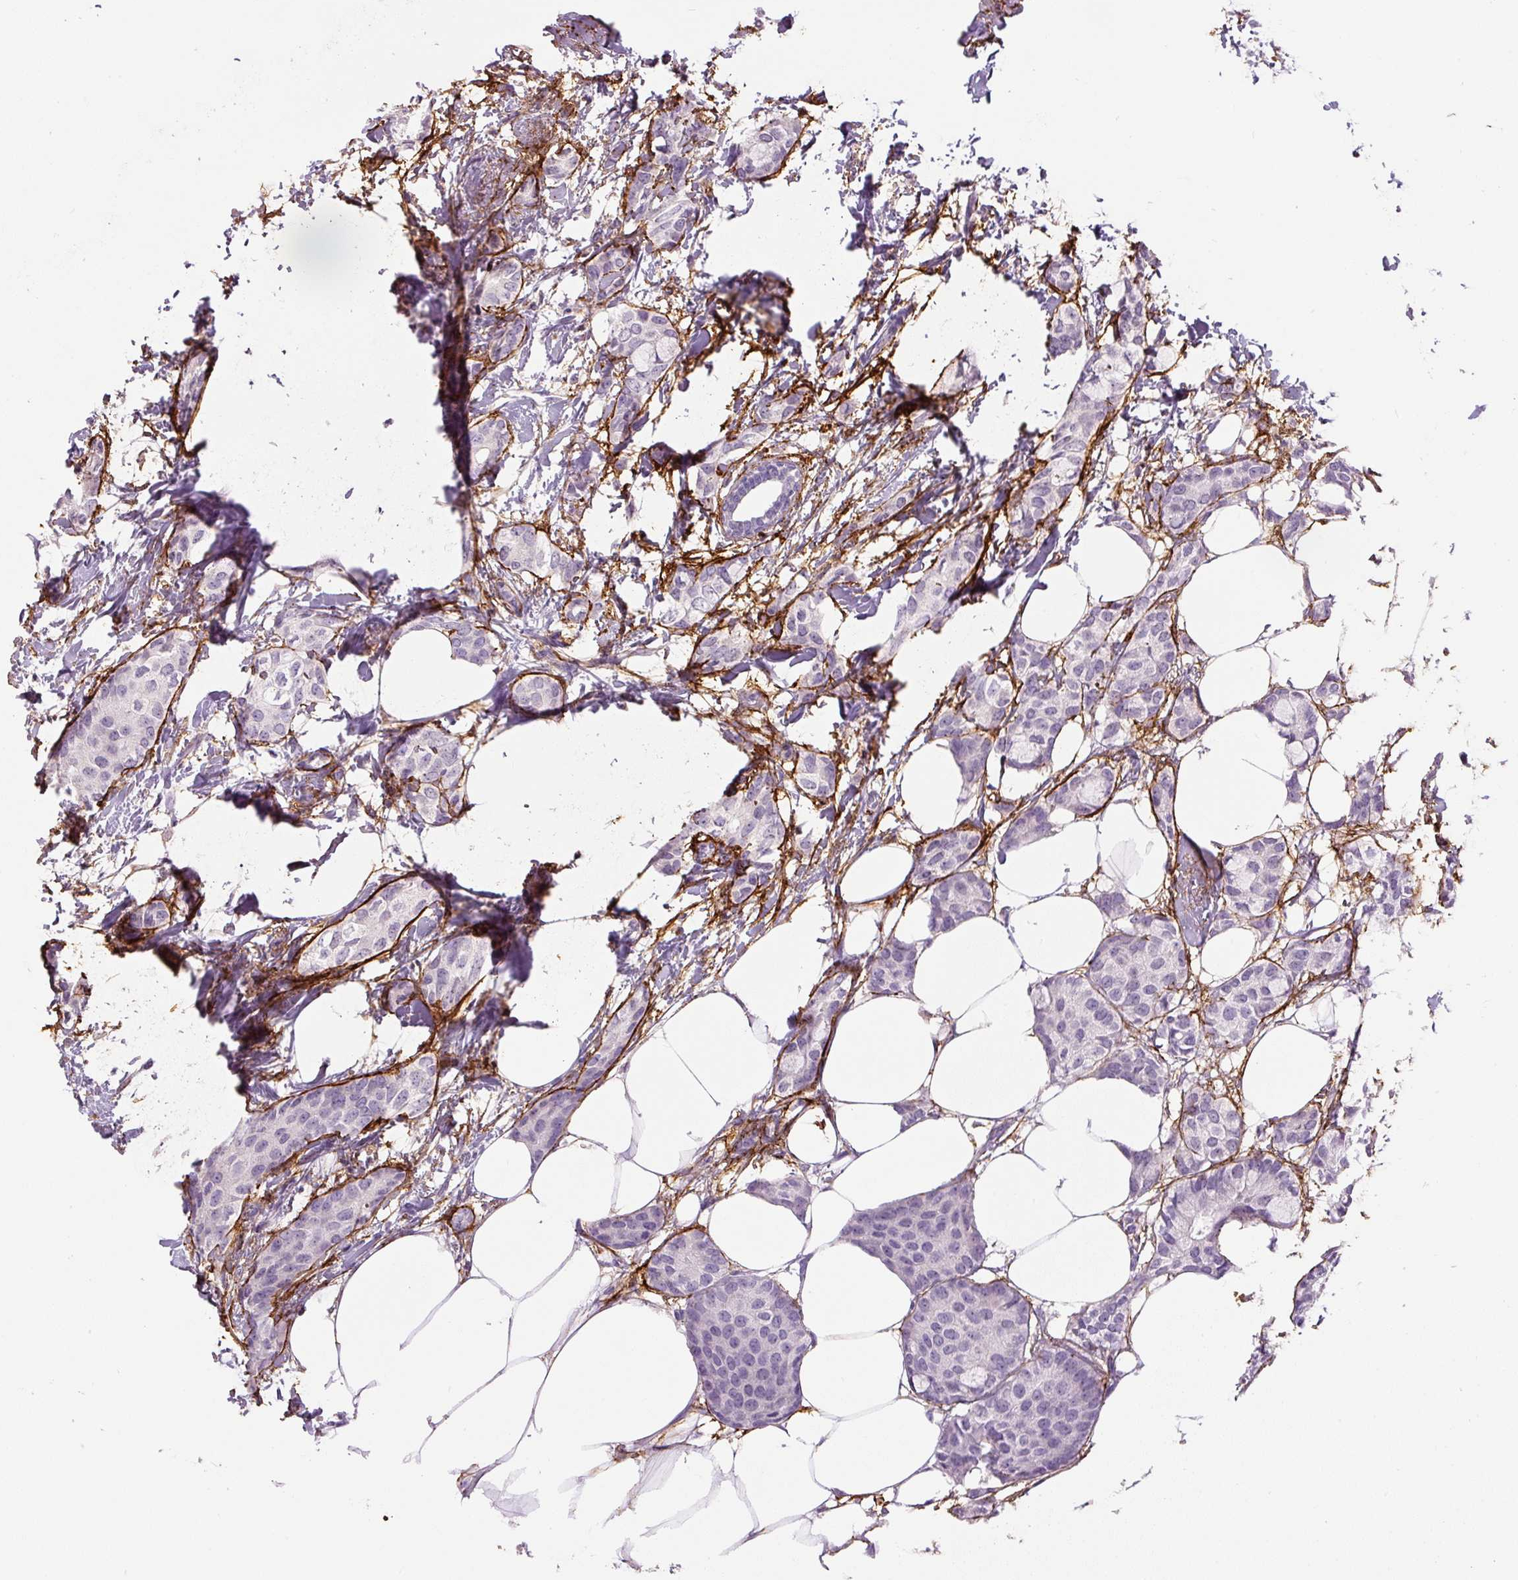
{"staining": {"intensity": "negative", "quantity": "none", "location": "none"}, "tissue": "breast cancer", "cell_type": "Tumor cells", "image_type": "cancer", "snomed": [{"axis": "morphology", "description": "Duct carcinoma"}, {"axis": "topography", "description": "Breast"}], "caption": "An IHC photomicrograph of breast intraductal carcinoma is shown. There is no staining in tumor cells of breast intraductal carcinoma.", "gene": "FBN1", "patient": {"sex": "female", "age": 73}}